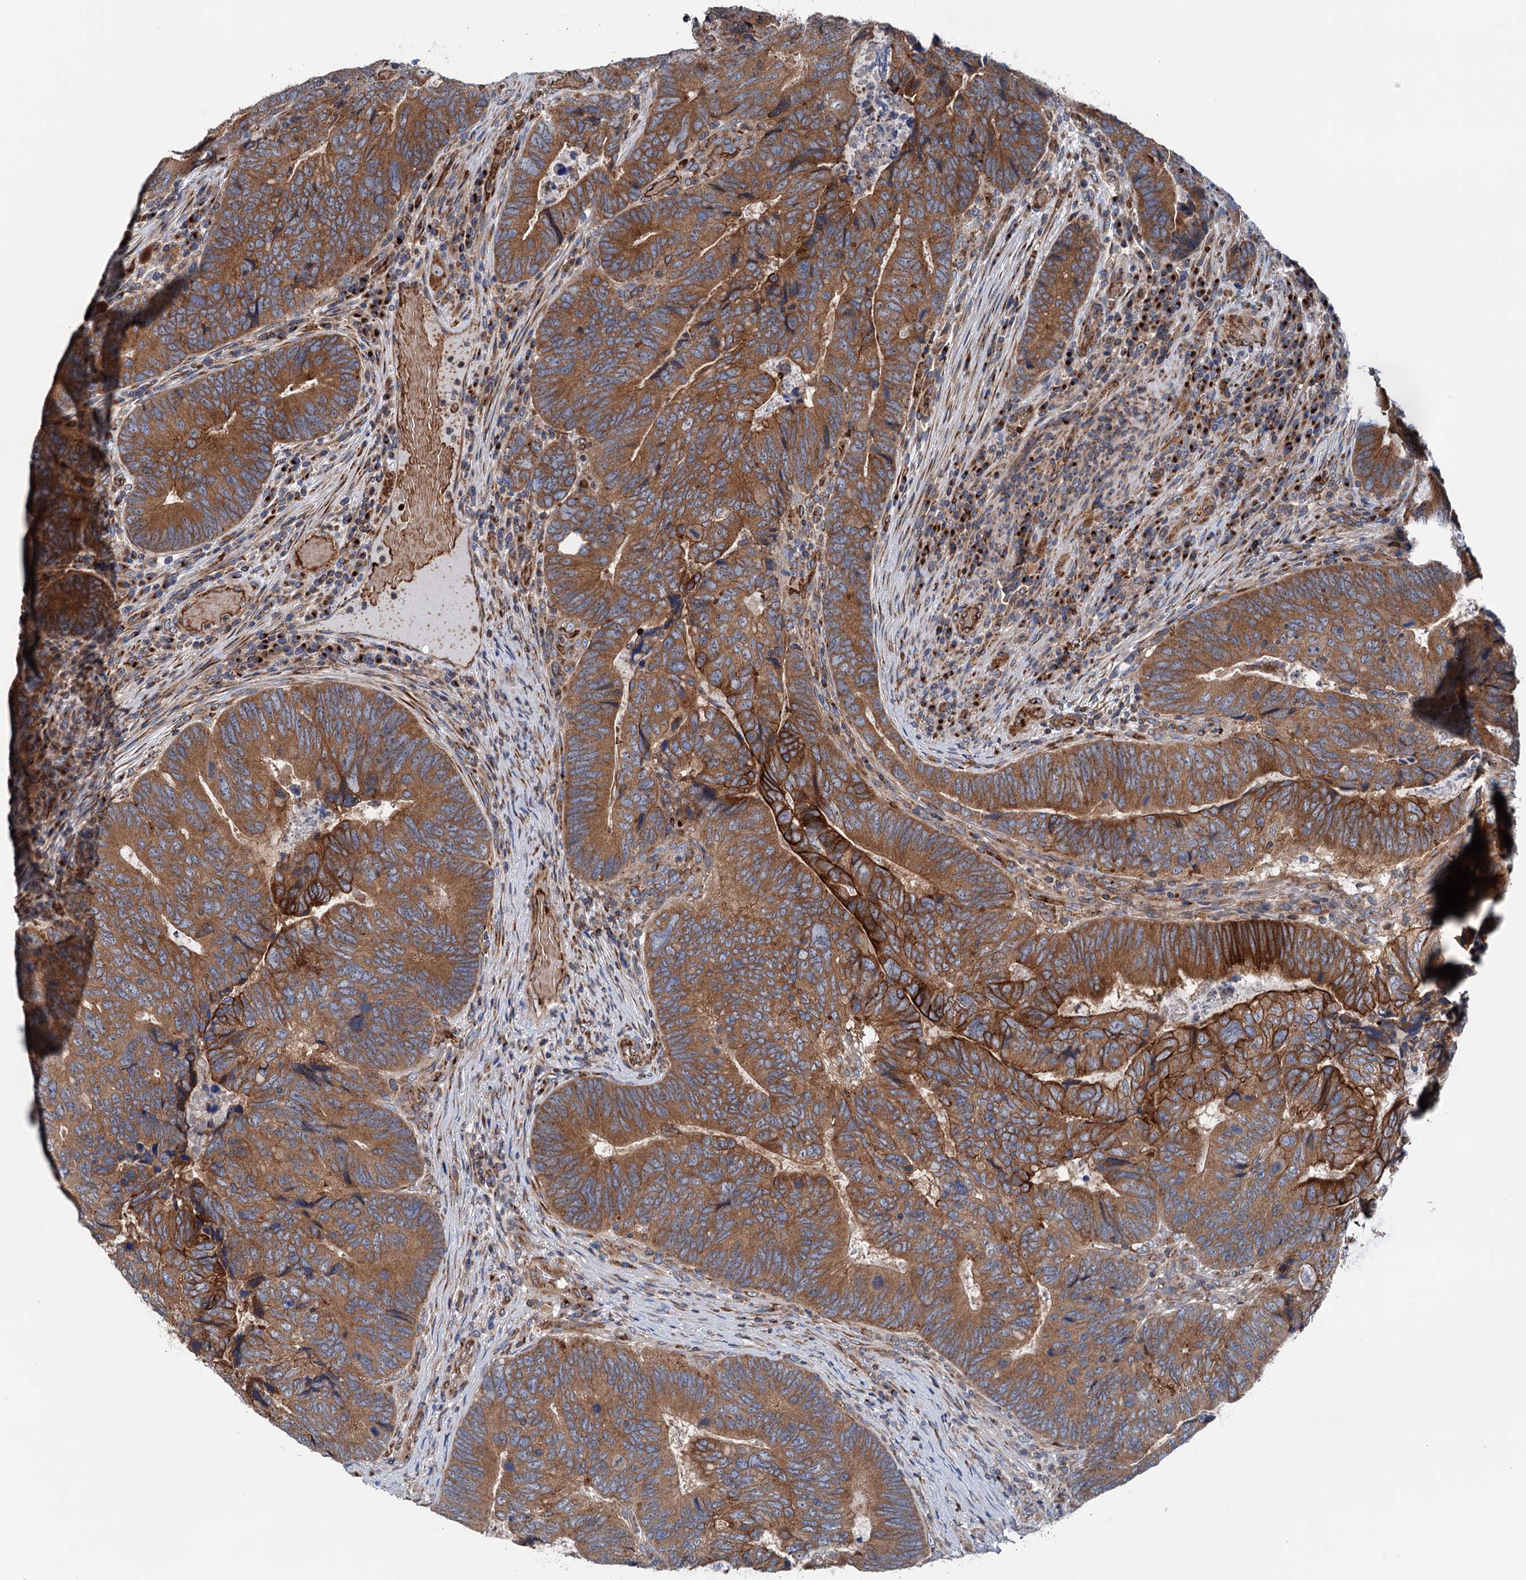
{"staining": {"intensity": "strong", "quantity": ">75%", "location": "cytoplasmic/membranous"}, "tissue": "colorectal cancer", "cell_type": "Tumor cells", "image_type": "cancer", "snomed": [{"axis": "morphology", "description": "Adenocarcinoma, NOS"}, {"axis": "topography", "description": "Colon"}], "caption": "Immunohistochemical staining of colorectal cancer exhibits high levels of strong cytoplasmic/membranous protein positivity in about >75% of tumor cells.", "gene": "EIPR1", "patient": {"sex": "female", "age": 67}}